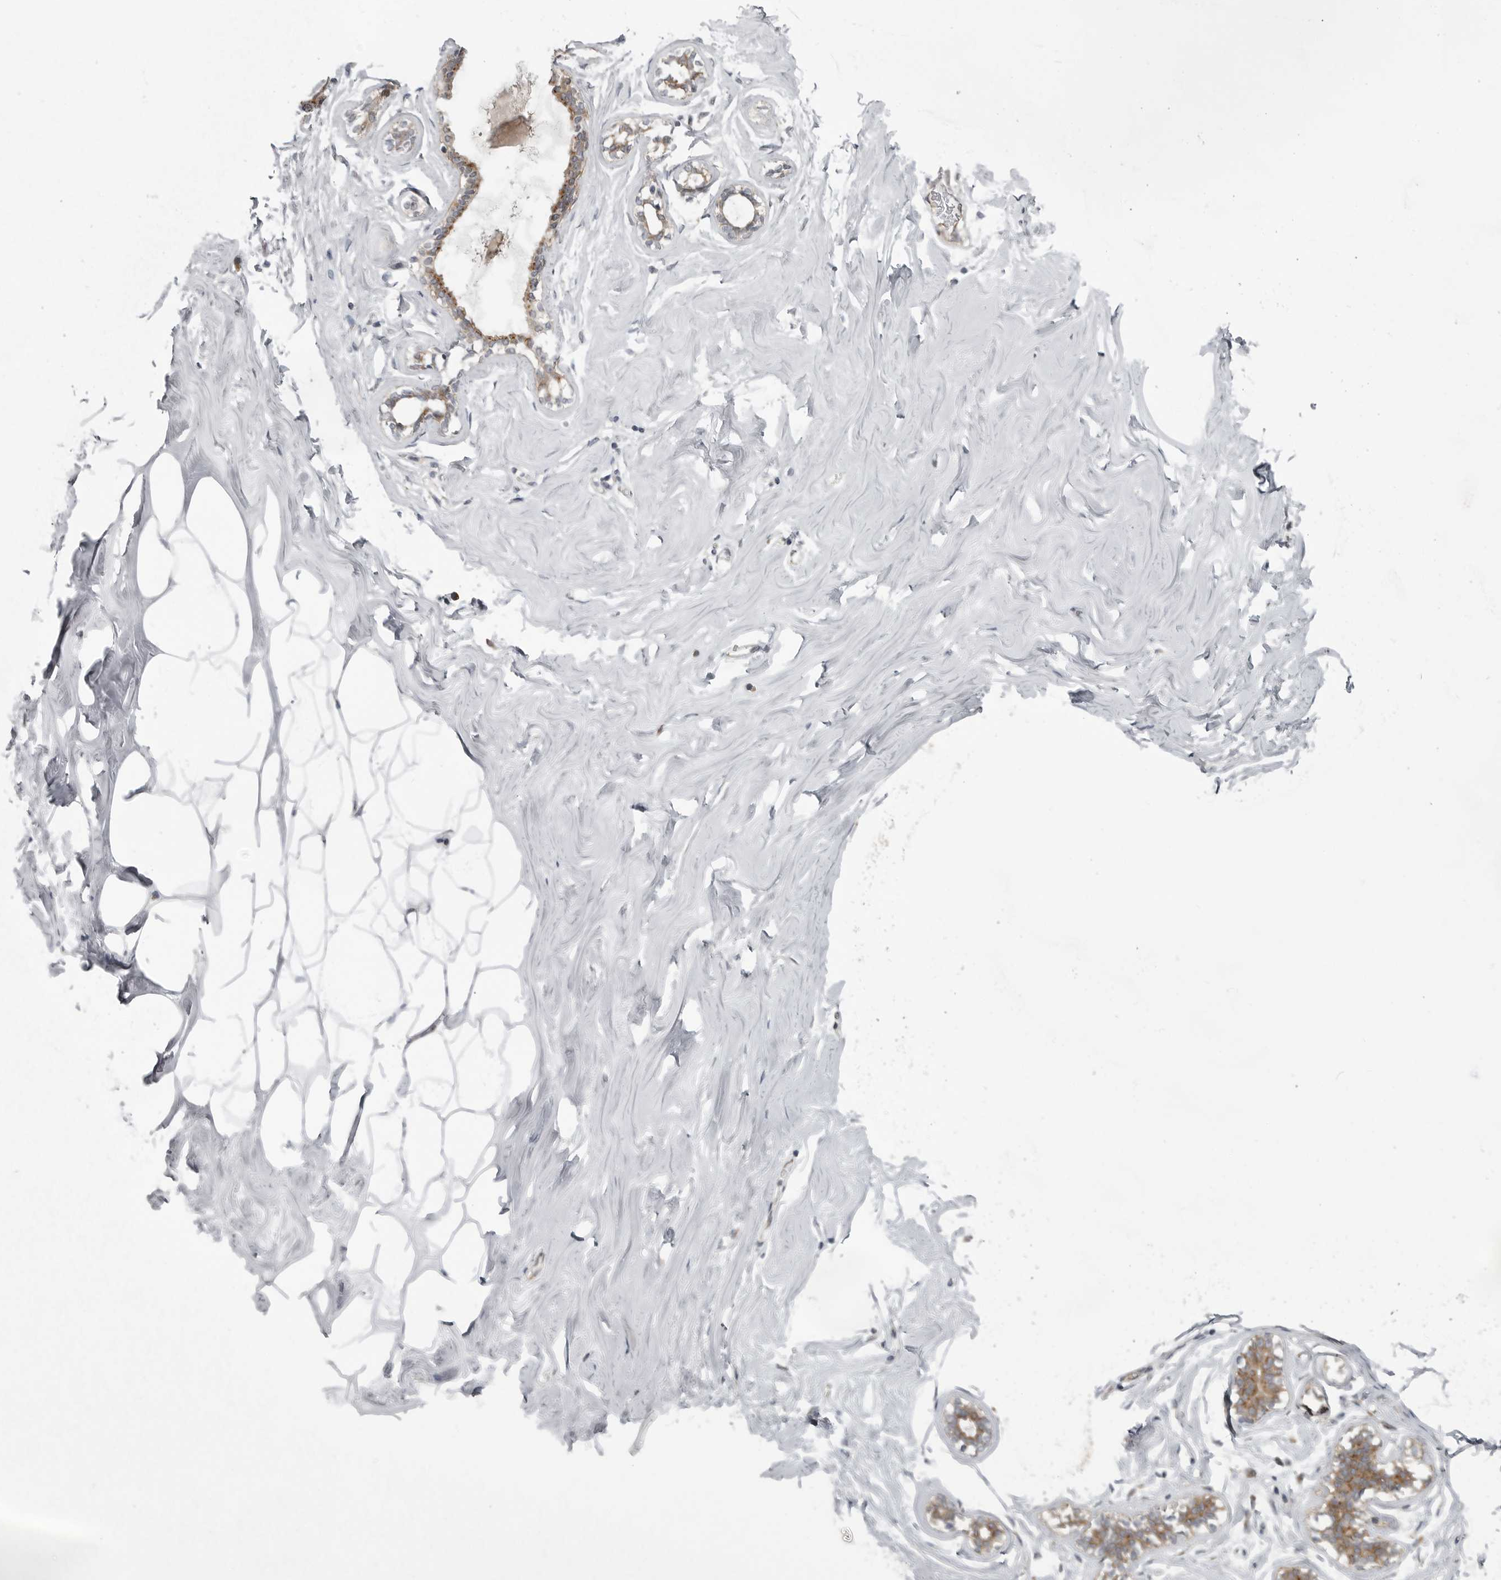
{"staining": {"intensity": "moderate", "quantity": ">75%", "location": "cytoplasmic/membranous"}, "tissue": "adipose tissue", "cell_type": "Adipocytes", "image_type": "normal", "snomed": [{"axis": "morphology", "description": "Normal tissue, NOS"}, {"axis": "morphology", "description": "Fibrosis, NOS"}, {"axis": "topography", "description": "Breast"}, {"axis": "topography", "description": "Adipose tissue"}], "caption": "Immunohistochemical staining of benign human adipose tissue exhibits moderate cytoplasmic/membranous protein staining in approximately >75% of adipocytes.", "gene": "LRRC45", "patient": {"sex": "female", "age": 39}}